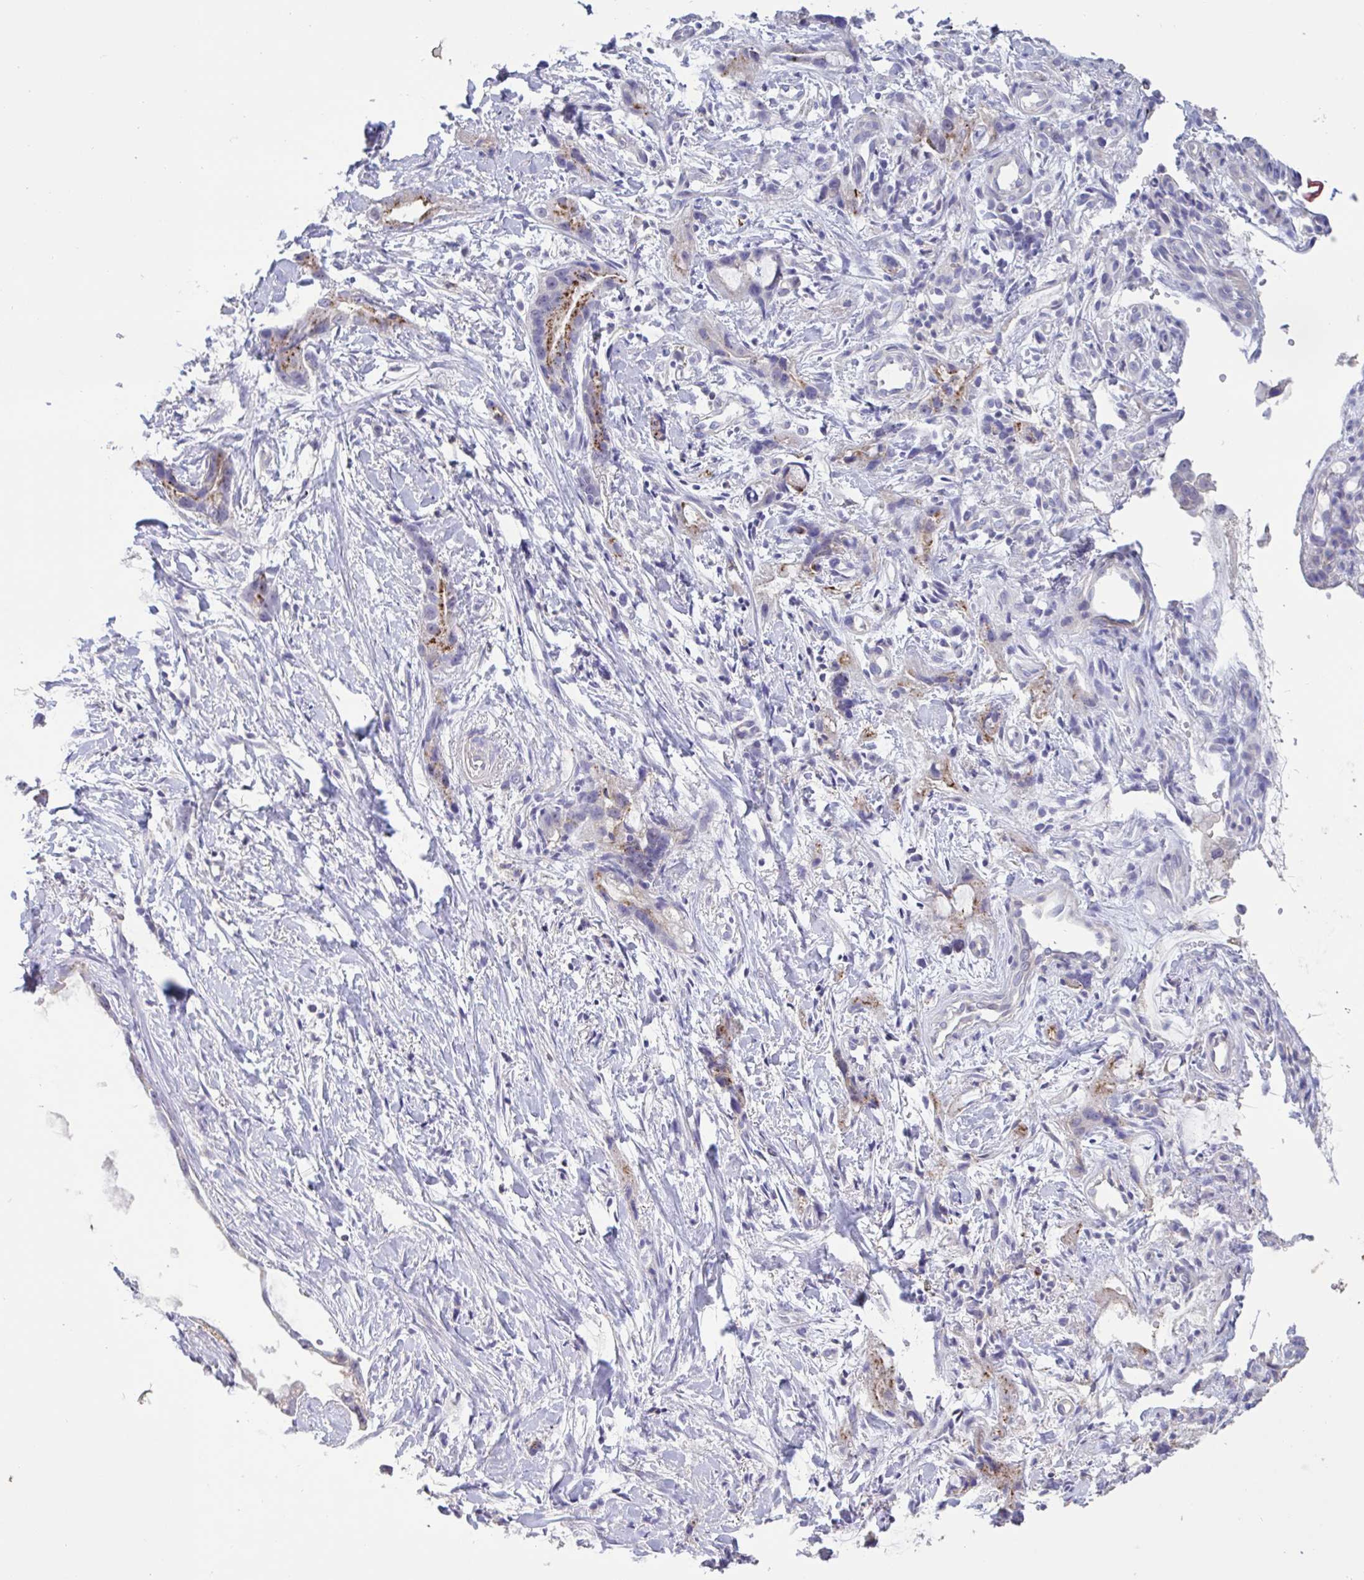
{"staining": {"intensity": "moderate", "quantity": "<25%", "location": "cytoplasmic/membranous"}, "tissue": "stomach cancer", "cell_type": "Tumor cells", "image_type": "cancer", "snomed": [{"axis": "morphology", "description": "Adenocarcinoma, NOS"}, {"axis": "topography", "description": "Stomach"}], "caption": "High-power microscopy captured an immunohistochemistry (IHC) histopathology image of stomach adenocarcinoma, revealing moderate cytoplasmic/membranous staining in approximately <25% of tumor cells.", "gene": "CHMP5", "patient": {"sex": "male", "age": 55}}